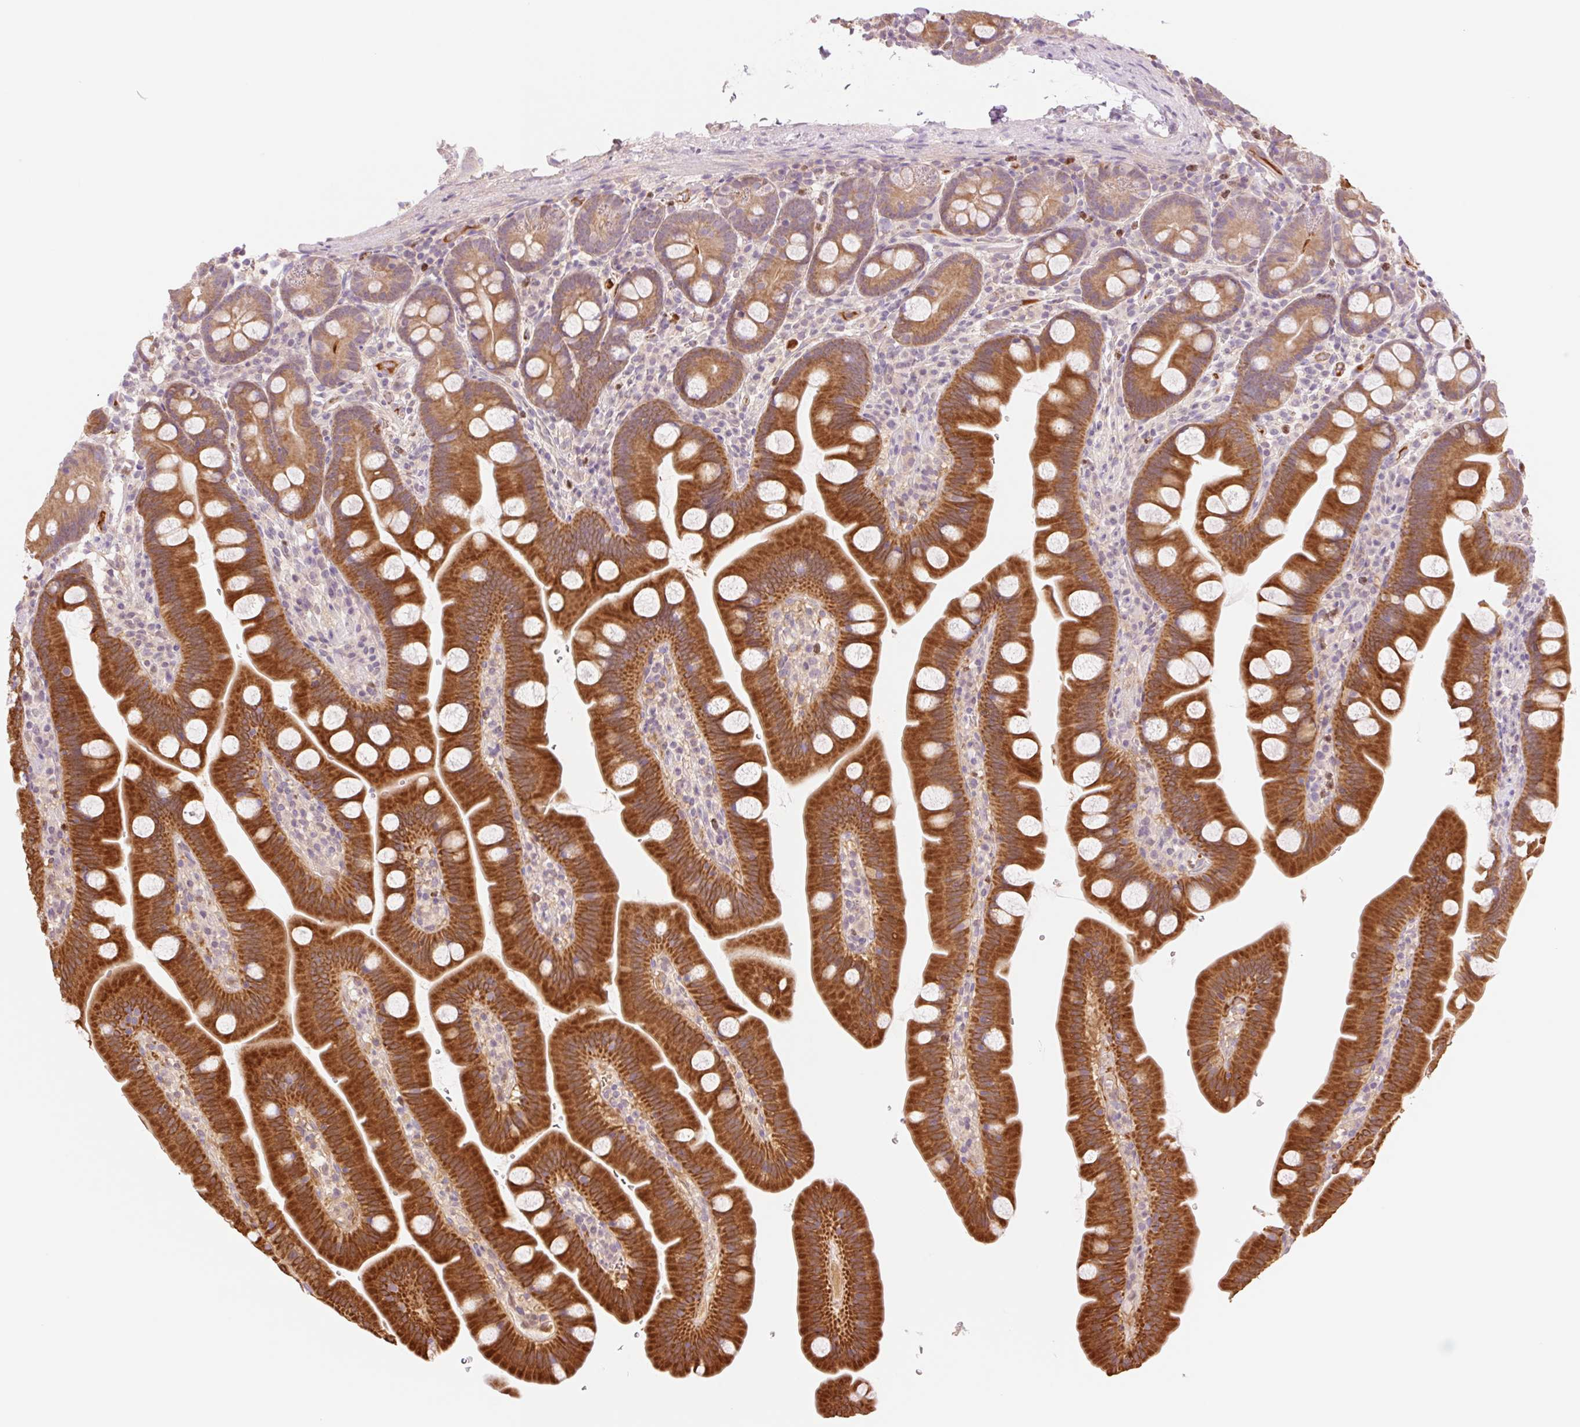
{"staining": {"intensity": "strong", "quantity": ">75%", "location": "cytoplasmic/membranous"}, "tissue": "small intestine", "cell_type": "Glandular cells", "image_type": "normal", "snomed": [{"axis": "morphology", "description": "Normal tissue, NOS"}, {"axis": "topography", "description": "Small intestine"}], "caption": "Normal small intestine exhibits strong cytoplasmic/membranous expression in approximately >75% of glandular cells, visualized by immunohistochemistry.", "gene": "HEBP1", "patient": {"sex": "female", "age": 68}}